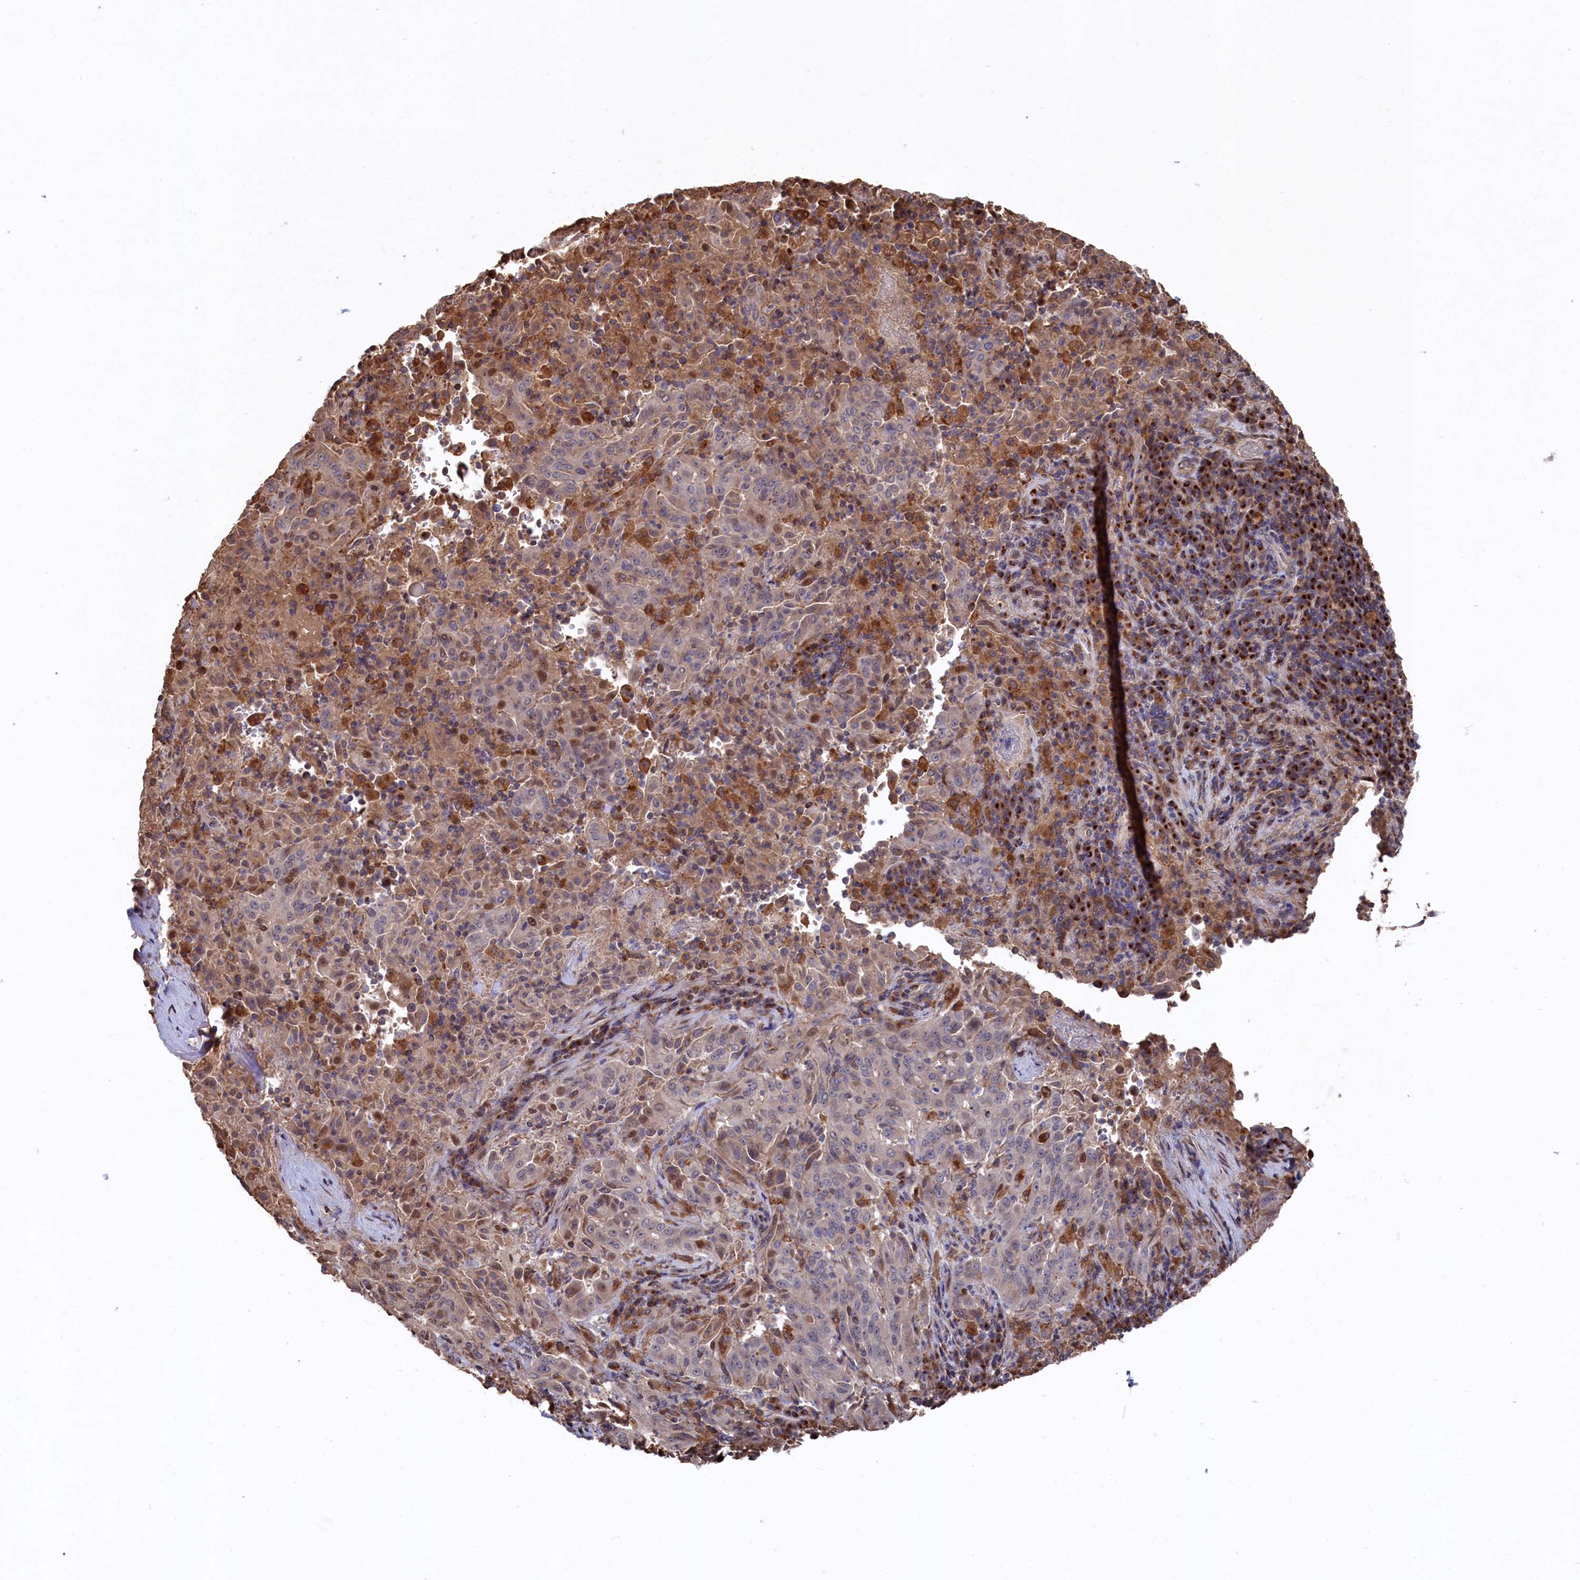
{"staining": {"intensity": "weak", "quantity": "<25%", "location": "cytoplasmic/membranous"}, "tissue": "pancreatic cancer", "cell_type": "Tumor cells", "image_type": "cancer", "snomed": [{"axis": "morphology", "description": "Adenocarcinoma, NOS"}, {"axis": "topography", "description": "Pancreas"}], "caption": "A histopathology image of human pancreatic adenocarcinoma is negative for staining in tumor cells.", "gene": "NAA60", "patient": {"sex": "male", "age": 51}}